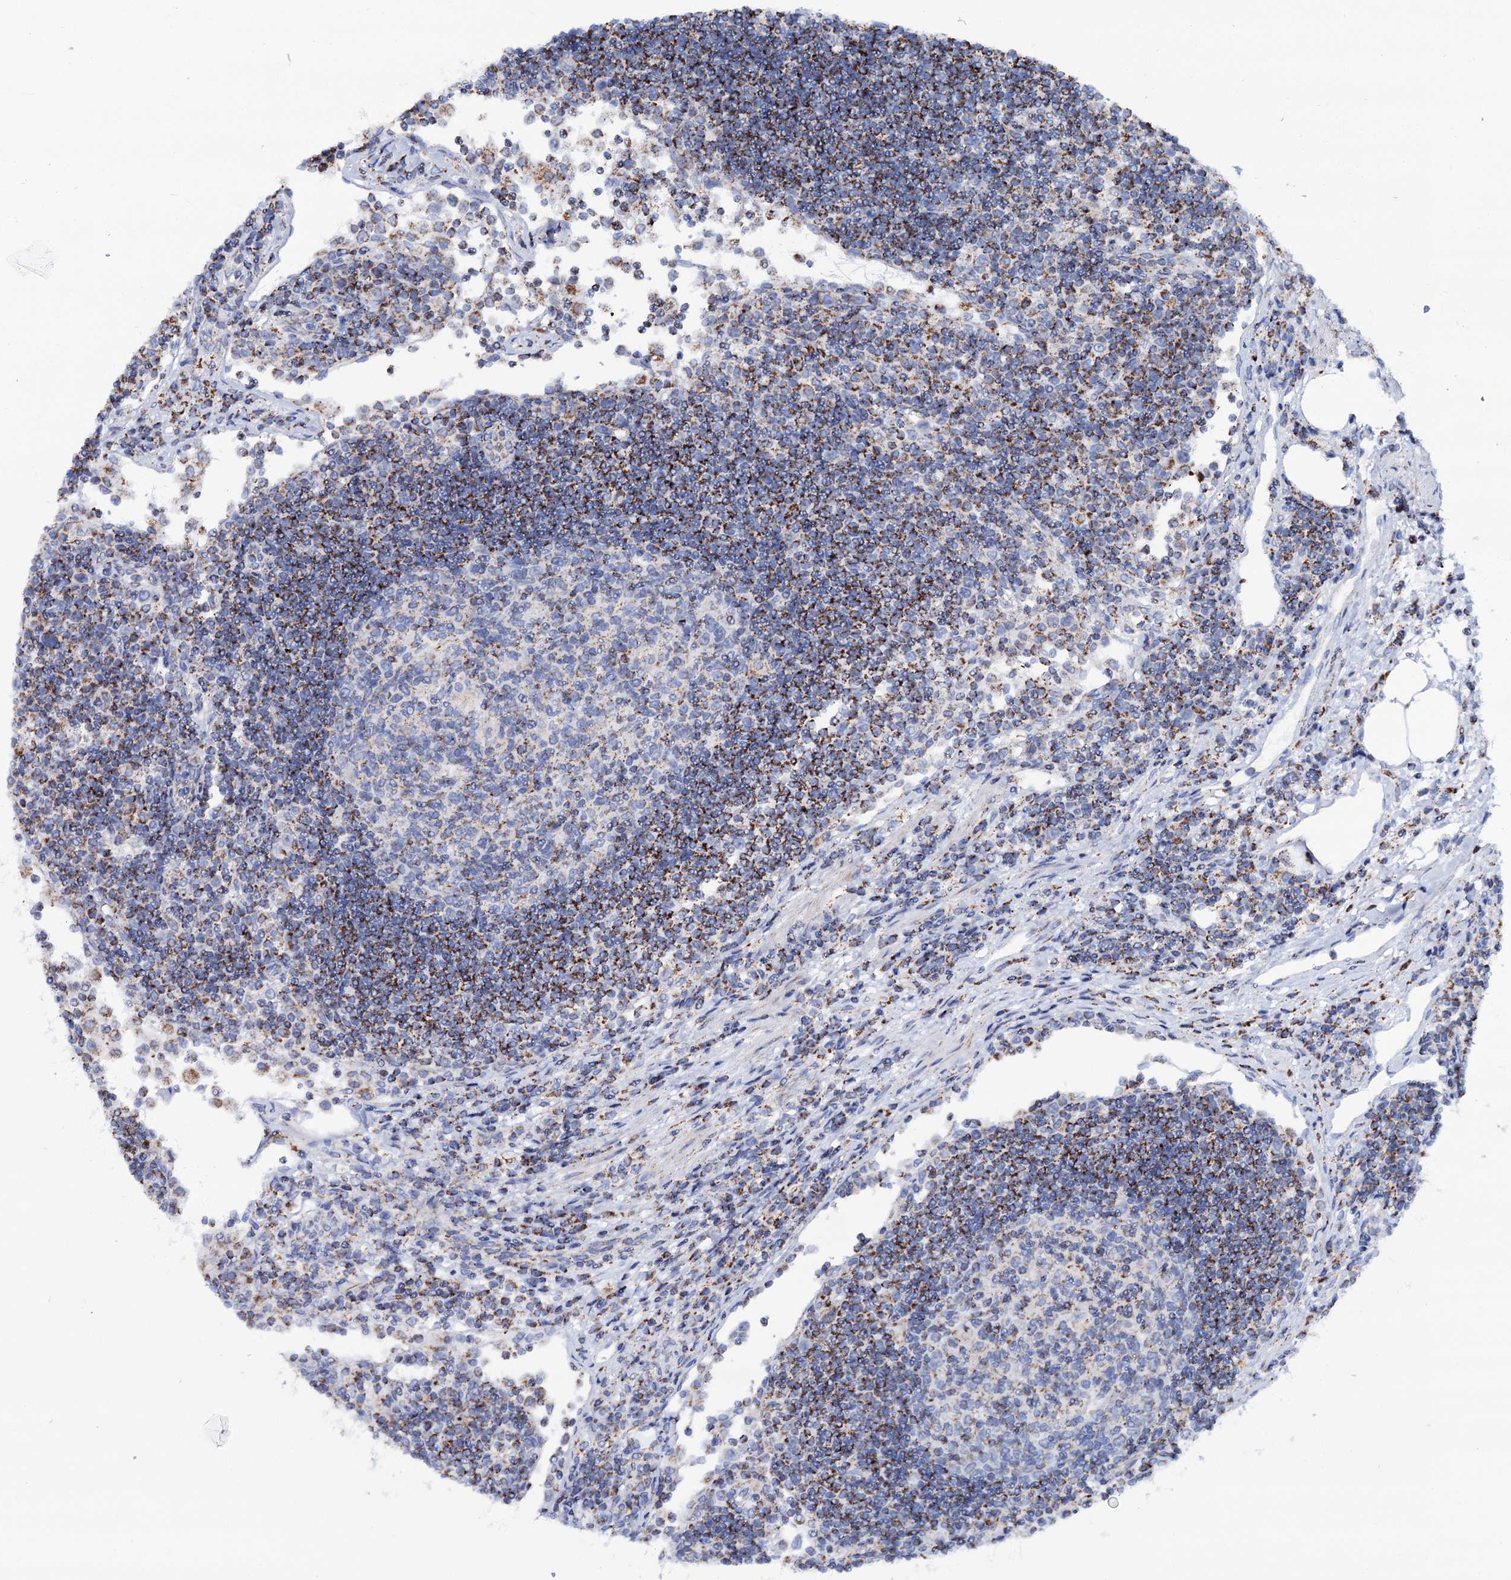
{"staining": {"intensity": "moderate", "quantity": "<25%", "location": "cytoplasmic/membranous"}, "tissue": "lymph node", "cell_type": "Germinal center cells", "image_type": "normal", "snomed": [{"axis": "morphology", "description": "Normal tissue, NOS"}, {"axis": "topography", "description": "Lymph node"}], "caption": "DAB immunohistochemical staining of benign lymph node reveals moderate cytoplasmic/membranous protein staining in approximately <25% of germinal center cells. (brown staining indicates protein expression, while blue staining denotes nuclei).", "gene": "UBASH3B", "patient": {"sex": "female", "age": 53}}